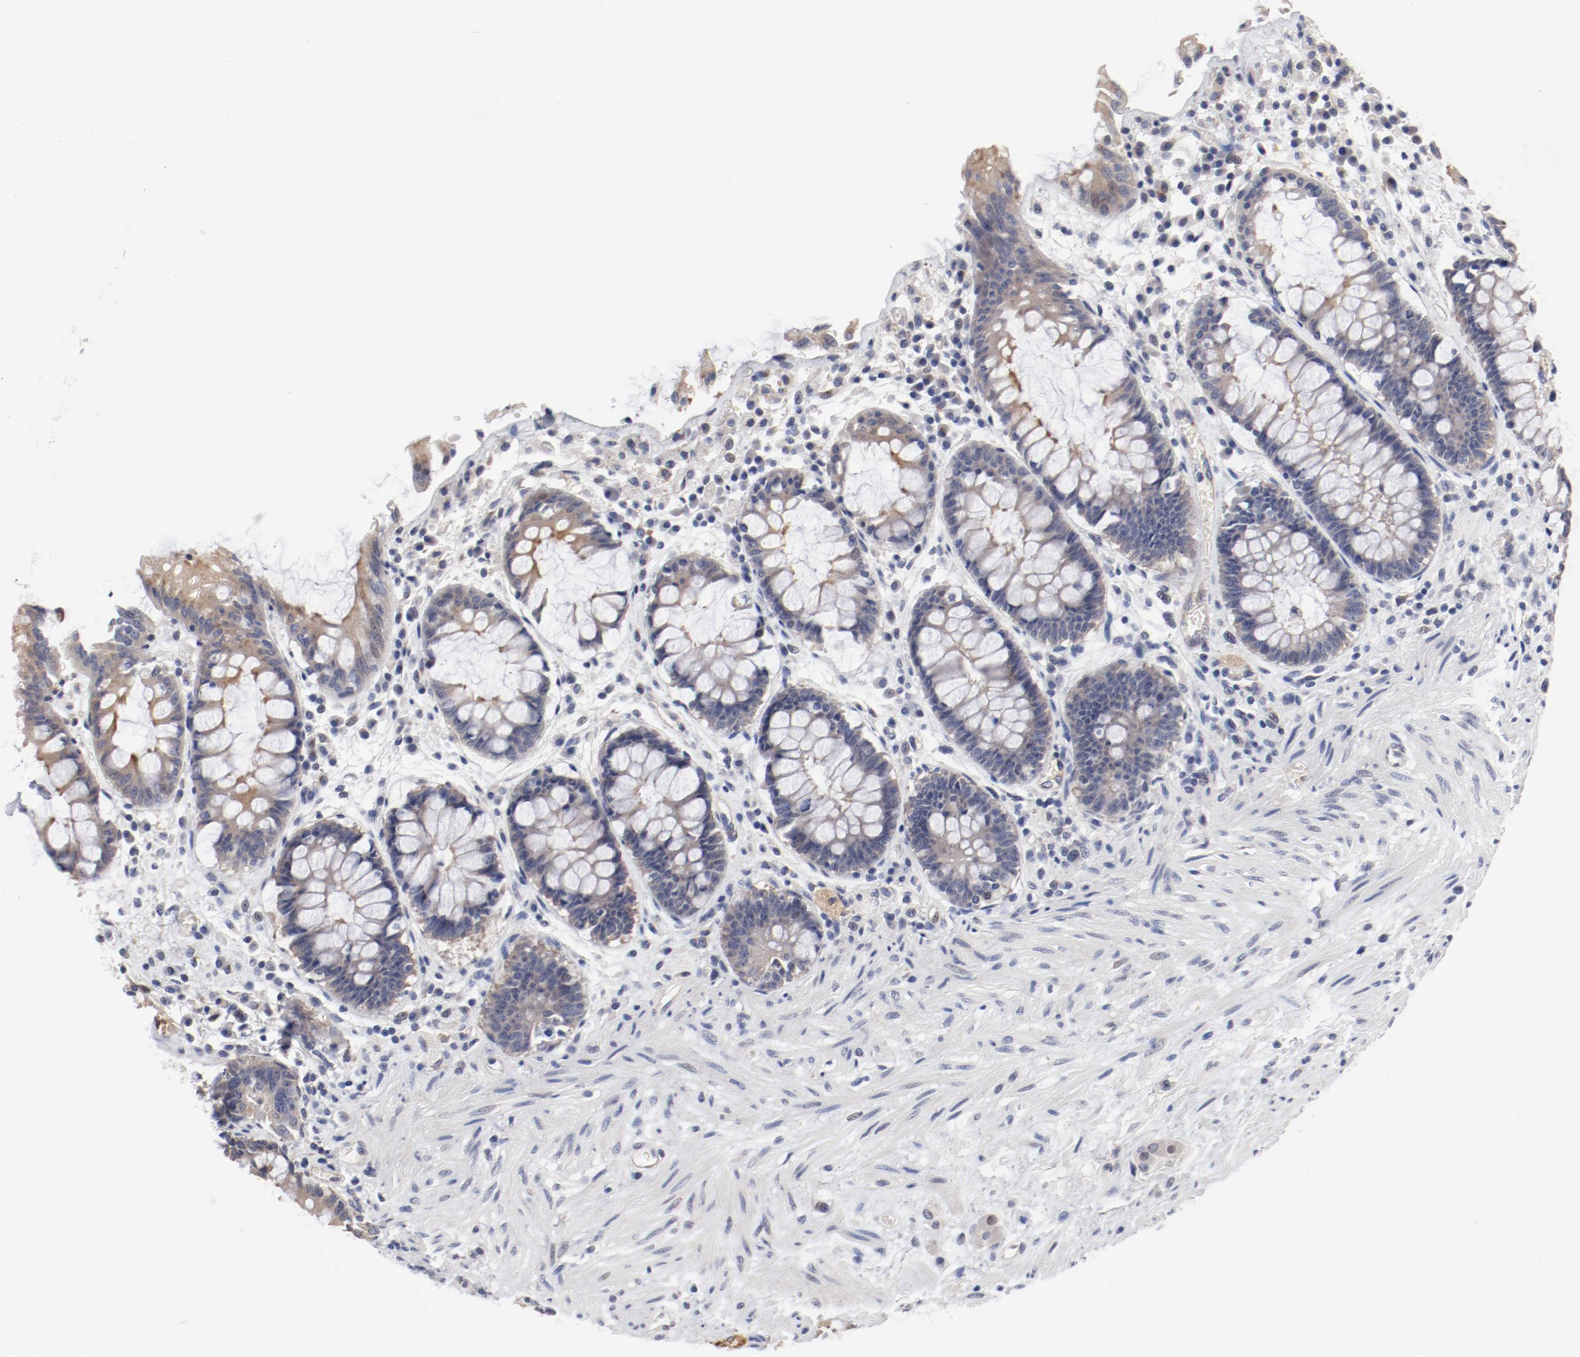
{"staining": {"intensity": "weak", "quantity": ">75%", "location": "cytoplasmic/membranous"}, "tissue": "rectum", "cell_type": "Glandular cells", "image_type": "normal", "snomed": [{"axis": "morphology", "description": "Normal tissue, NOS"}, {"axis": "topography", "description": "Rectum"}], "caption": "Human rectum stained for a protein (brown) reveals weak cytoplasmic/membranous positive staining in about >75% of glandular cells.", "gene": "GPR143", "patient": {"sex": "female", "age": 46}}